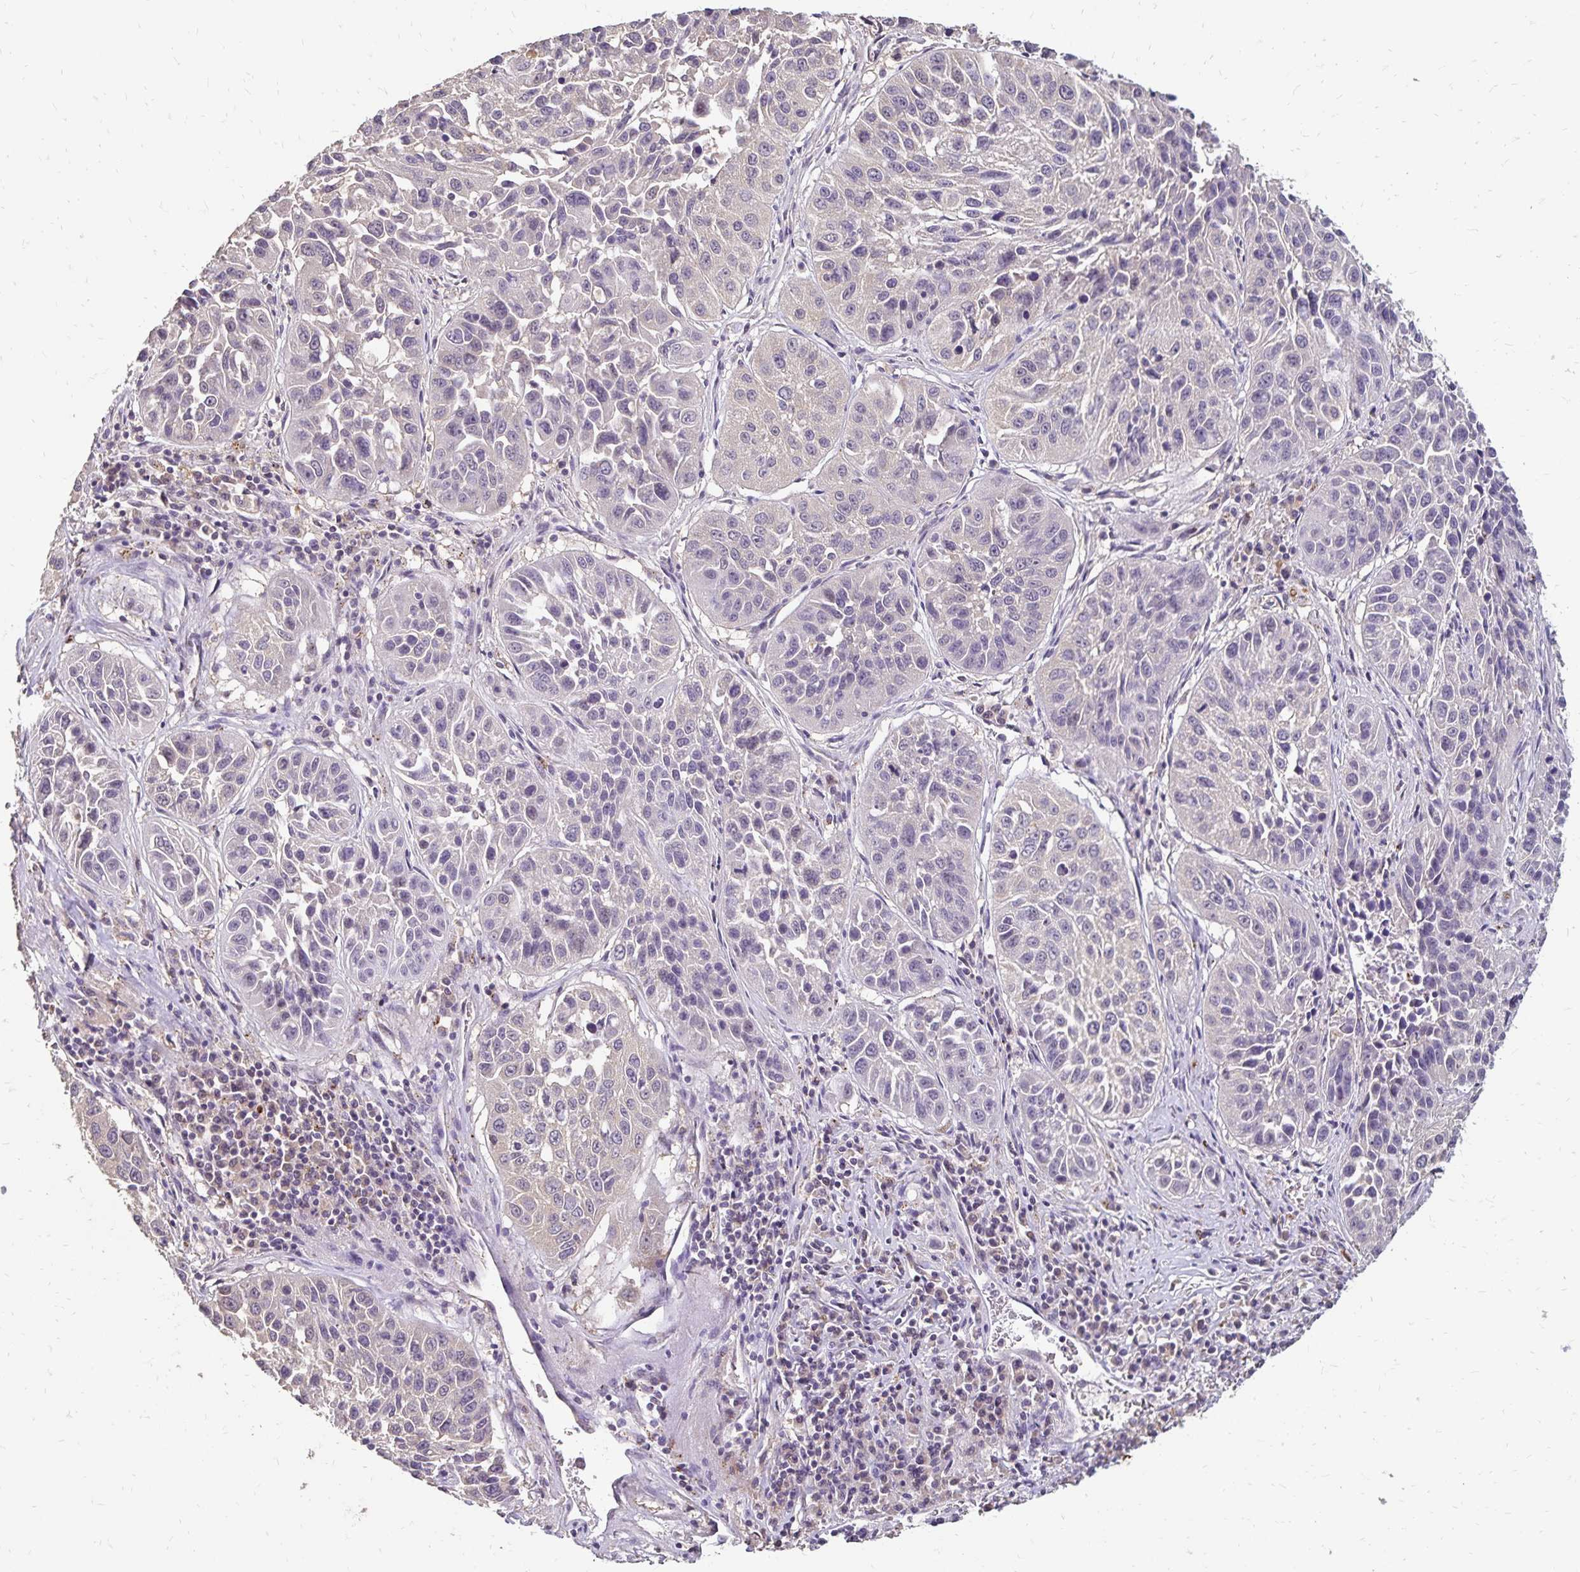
{"staining": {"intensity": "negative", "quantity": "none", "location": "none"}, "tissue": "lung cancer", "cell_type": "Tumor cells", "image_type": "cancer", "snomed": [{"axis": "morphology", "description": "Squamous cell carcinoma, NOS"}, {"axis": "topography", "description": "Lung"}], "caption": "The micrograph demonstrates no staining of tumor cells in lung squamous cell carcinoma. (DAB (3,3'-diaminobenzidine) immunohistochemistry (IHC) visualized using brightfield microscopy, high magnification).", "gene": "EMC10", "patient": {"sex": "female", "age": 61}}